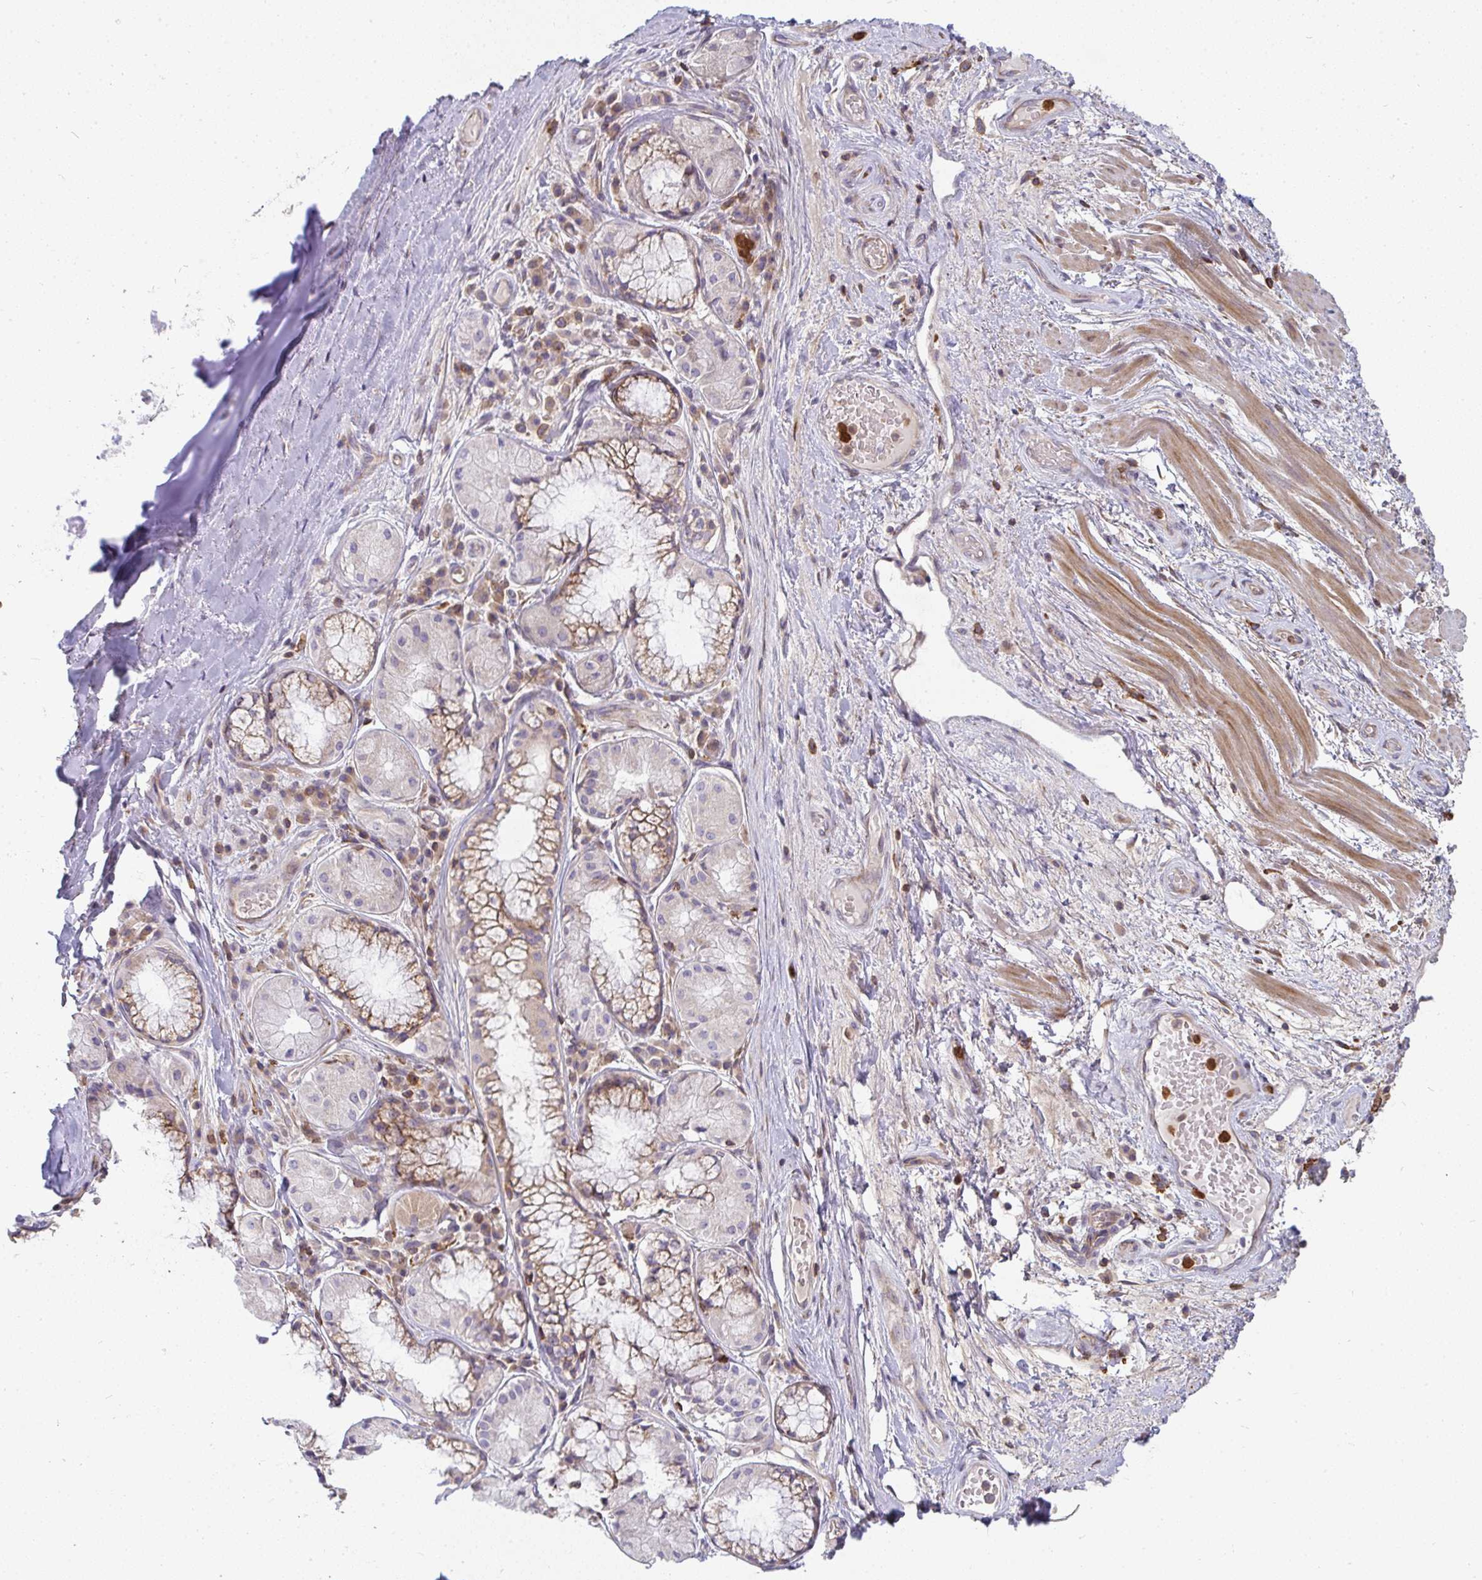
{"staining": {"intensity": "negative", "quantity": "none", "location": "none"}, "tissue": "adipose tissue", "cell_type": "Adipocytes", "image_type": "normal", "snomed": [{"axis": "morphology", "description": "Normal tissue, NOS"}, {"axis": "topography", "description": "Cartilage tissue"}, {"axis": "topography", "description": "Bronchus"}], "caption": "Normal adipose tissue was stained to show a protein in brown. There is no significant staining in adipocytes. (DAB (3,3'-diaminobenzidine) immunohistochemistry, high magnification).", "gene": "CSF3R", "patient": {"sex": "male", "age": 64}}